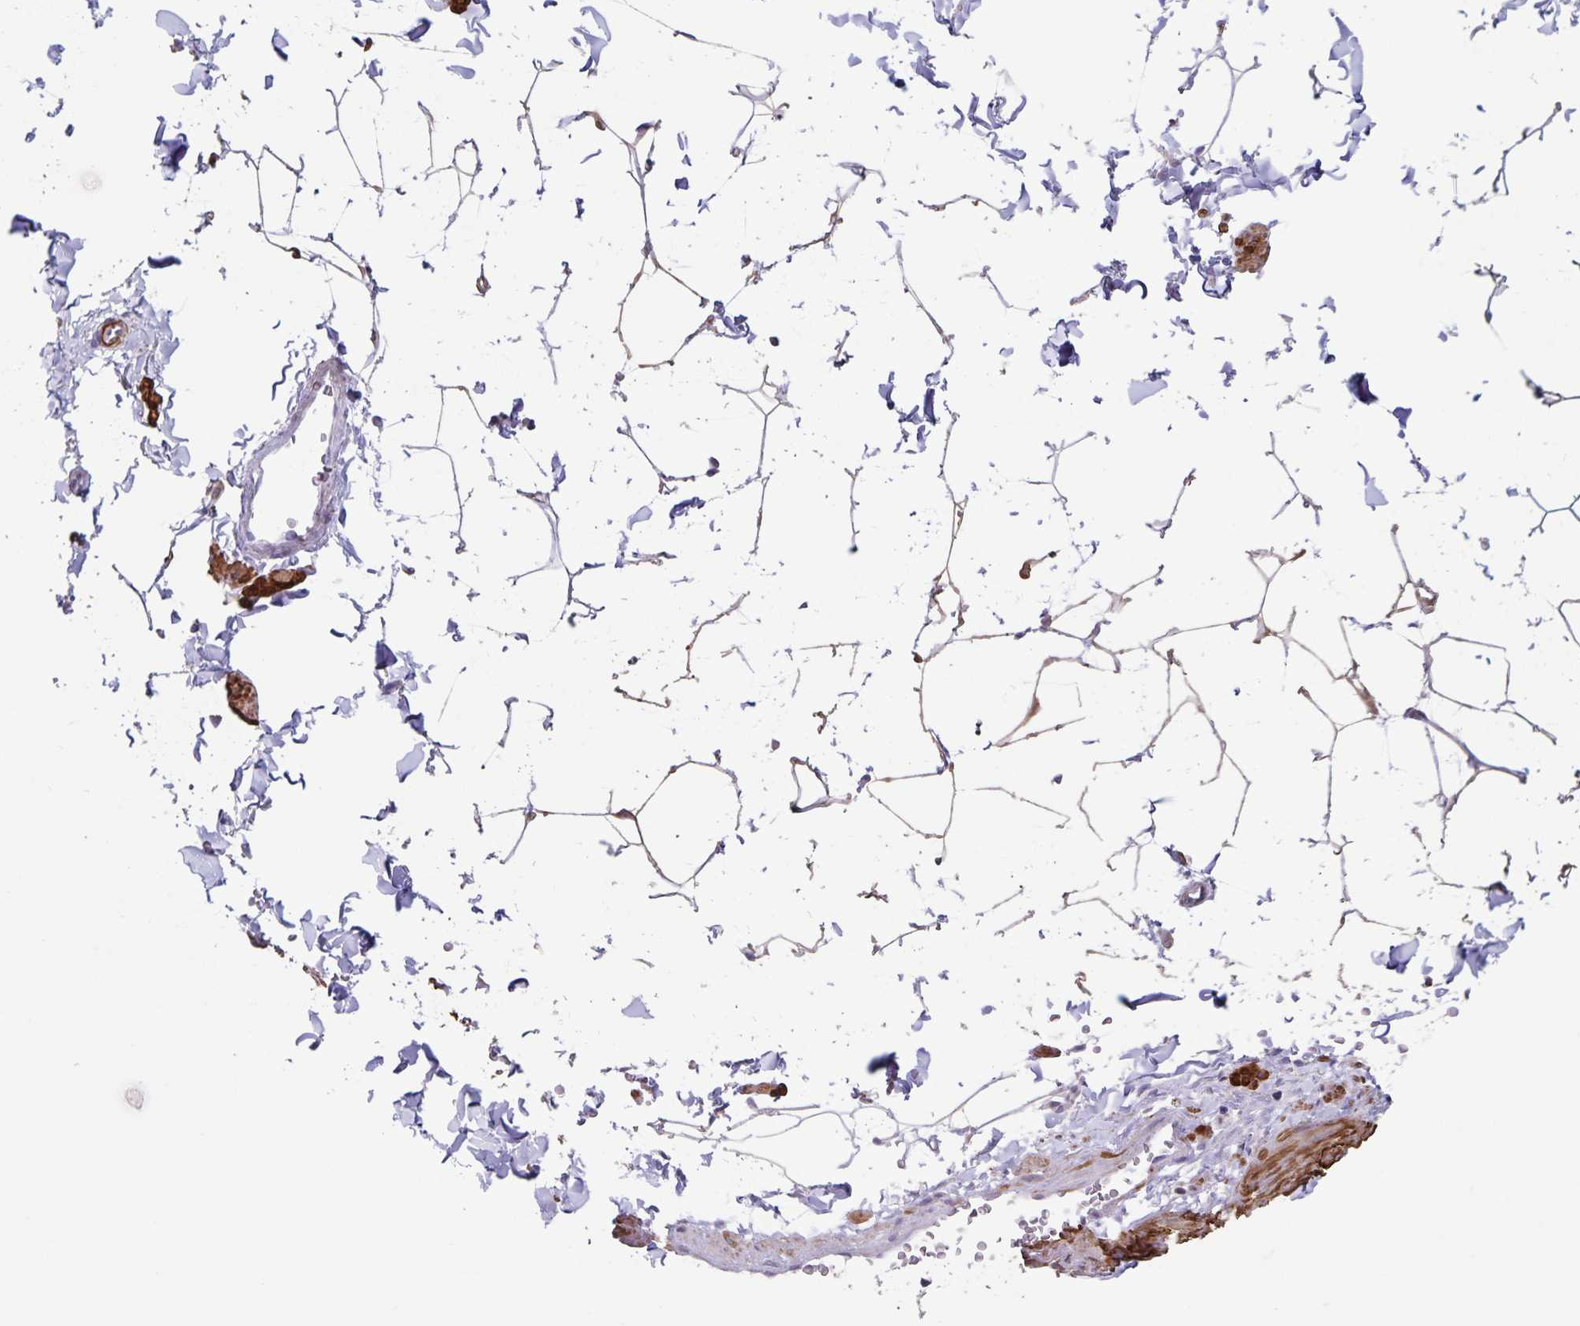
{"staining": {"intensity": "moderate", "quantity": ">75%", "location": "cytoplasmic/membranous"}, "tissue": "adipose tissue", "cell_type": "Adipocytes", "image_type": "normal", "snomed": [{"axis": "morphology", "description": "Normal tissue, NOS"}, {"axis": "topography", "description": "Epididymis"}, {"axis": "topography", "description": "Peripheral nerve tissue"}], "caption": "Immunohistochemistry image of unremarkable human adipose tissue stained for a protein (brown), which shows medium levels of moderate cytoplasmic/membranous expression in about >75% of adipocytes.", "gene": "SYNM", "patient": {"sex": "male", "age": 32}}